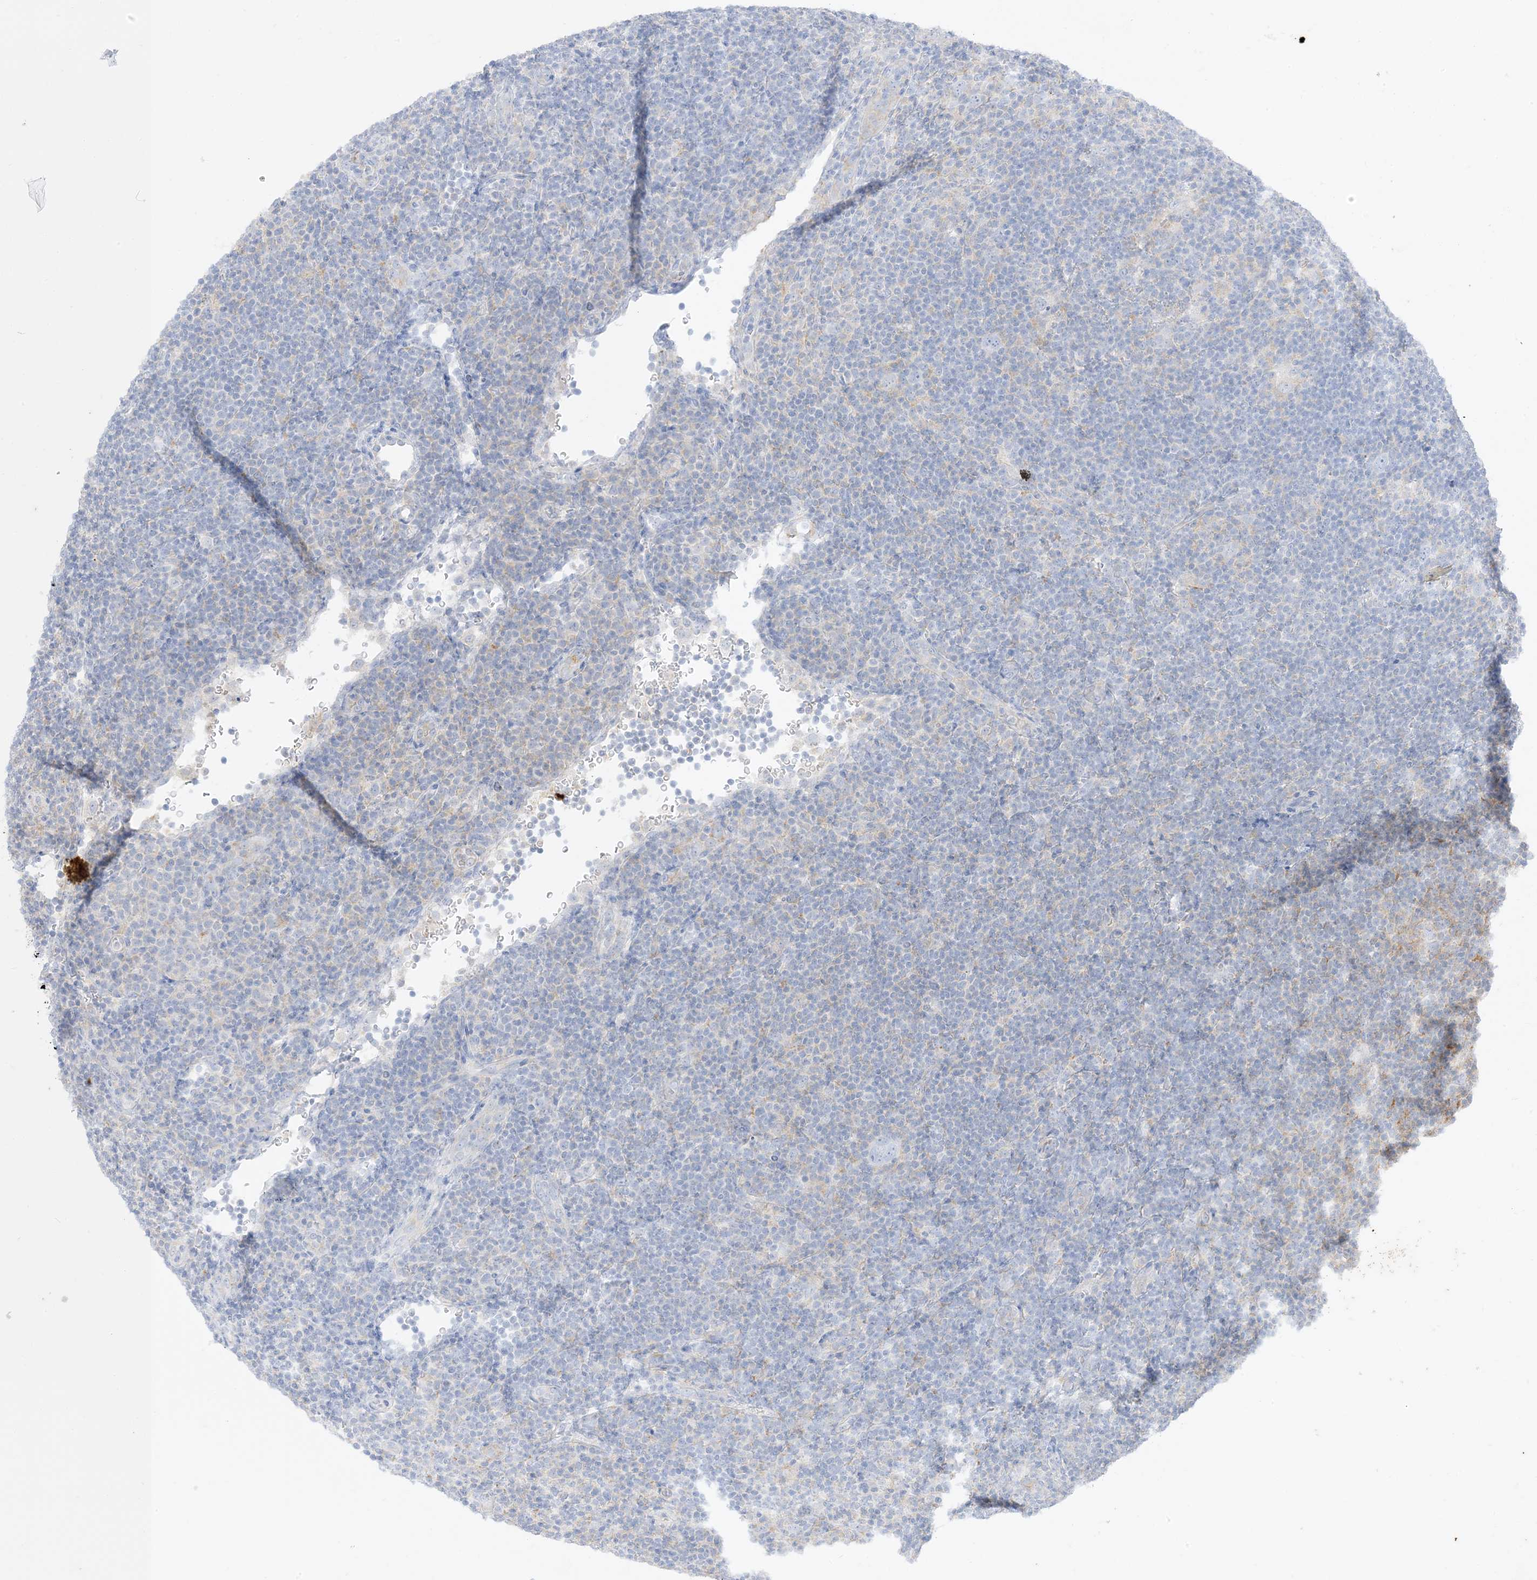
{"staining": {"intensity": "negative", "quantity": "none", "location": "none"}, "tissue": "lymphoma", "cell_type": "Tumor cells", "image_type": "cancer", "snomed": [{"axis": "morphology", "description": "Hodgkin's disease, NOS"}, {"axis": "topography", "description": "Lymph node"}], "caption": "Lymphoma was stained to show a protein in brown. There is no significant positivity in tumor cells.", "gene": "RAC1", "patient": {"sex": "female", "age": 57}}